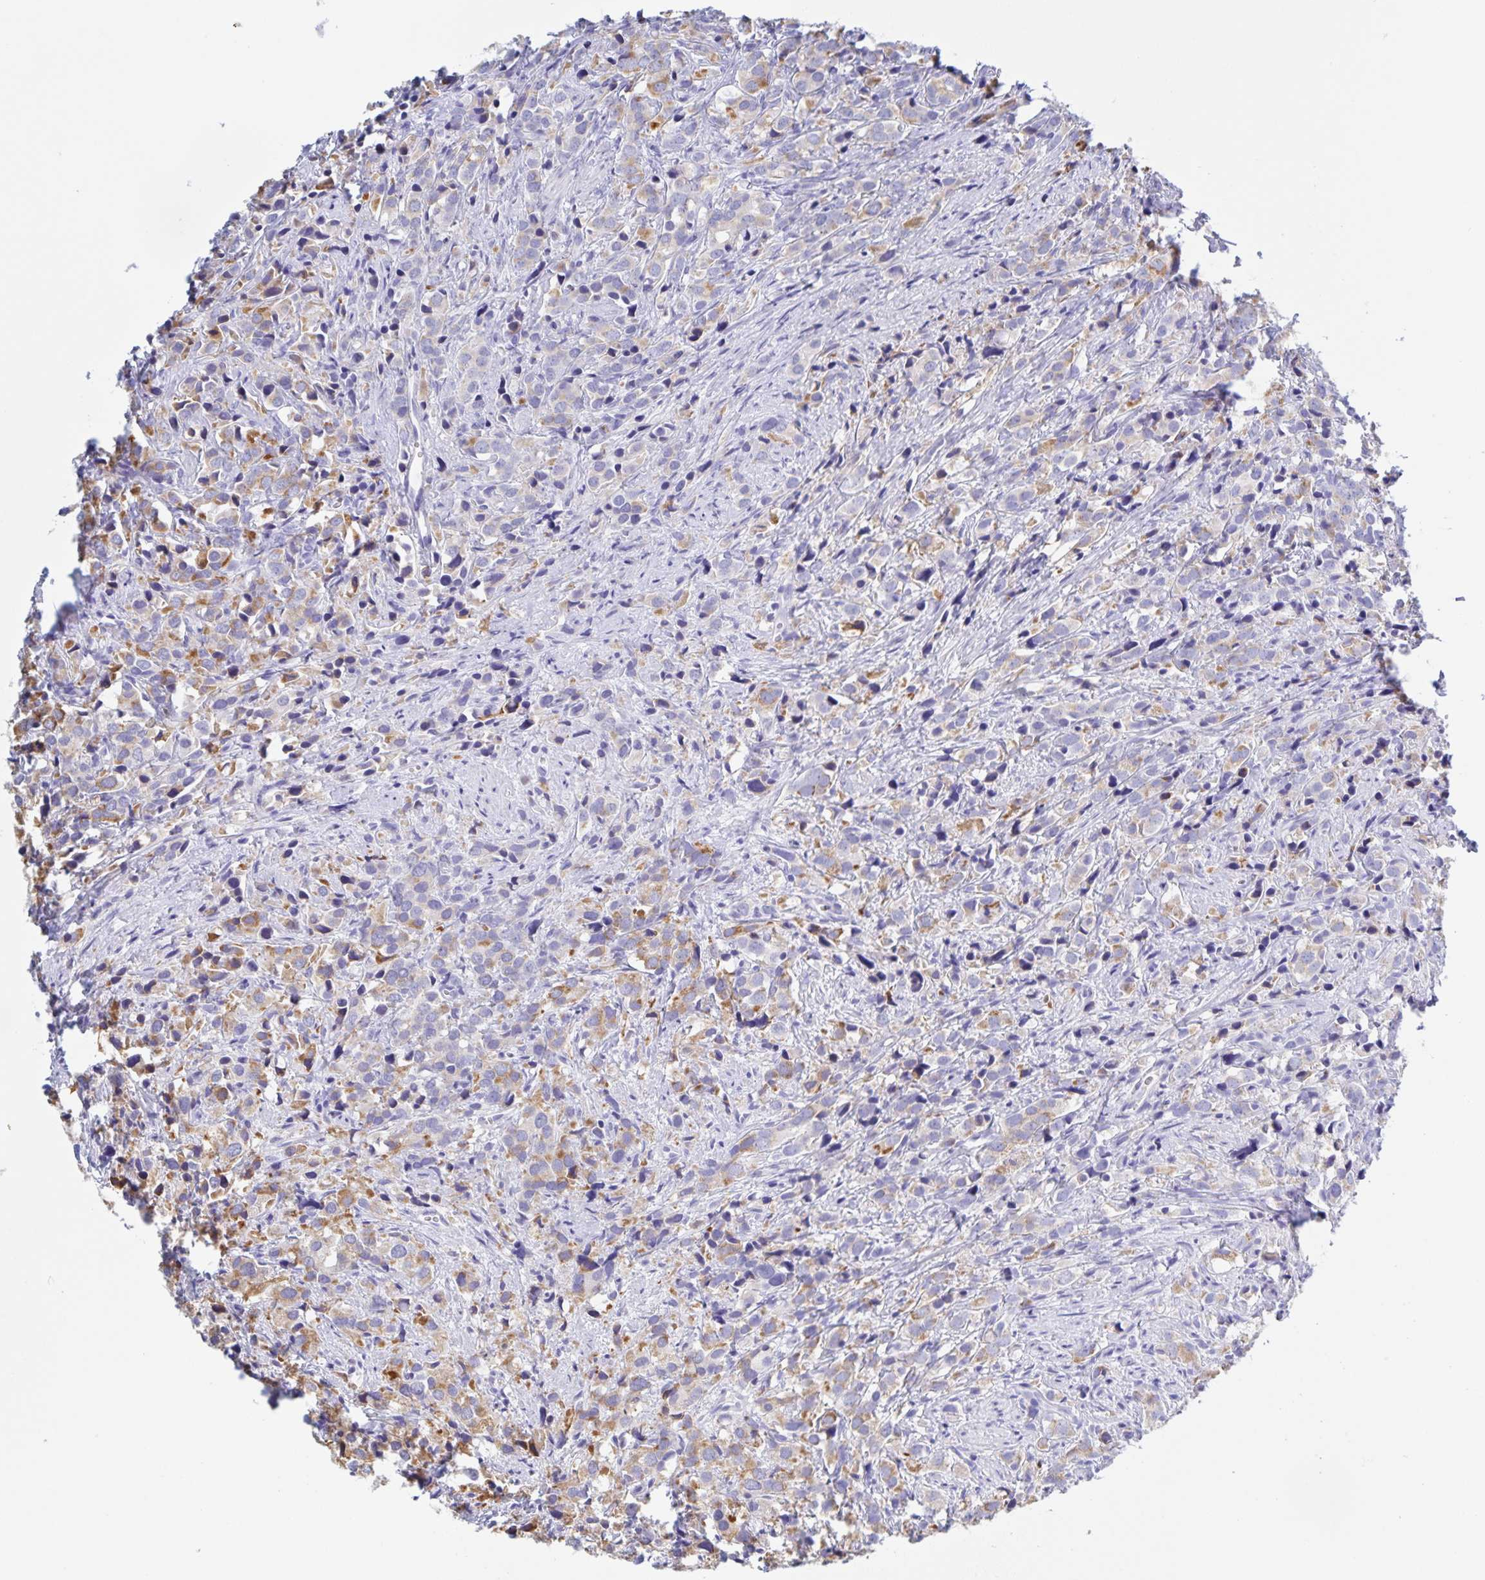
{"staining": {"intensity": "weak", "quantity": "25%-75%", "location": "cytoplasmic/membranous"}, "tissue": "prostate cancer", "cell_type": "Tumor cells", "image_type": "cancer", "snomed": [{"axis": "morphology", "description": "Adenocarcinoma, High grade"}, {"axis": "topography", "description": "Prostate"}], "caption": "The image displays staining of prostate cancer (high-grade adenocarcinoma), revealing weak cytoplasmic/membranous protein positivity (brown color) within tumor cells. The protein is shown in brown color, while the nuclei are stained blue.", "gene": "CATSPER4", "patient": {"sex": "male", "age": 86}}